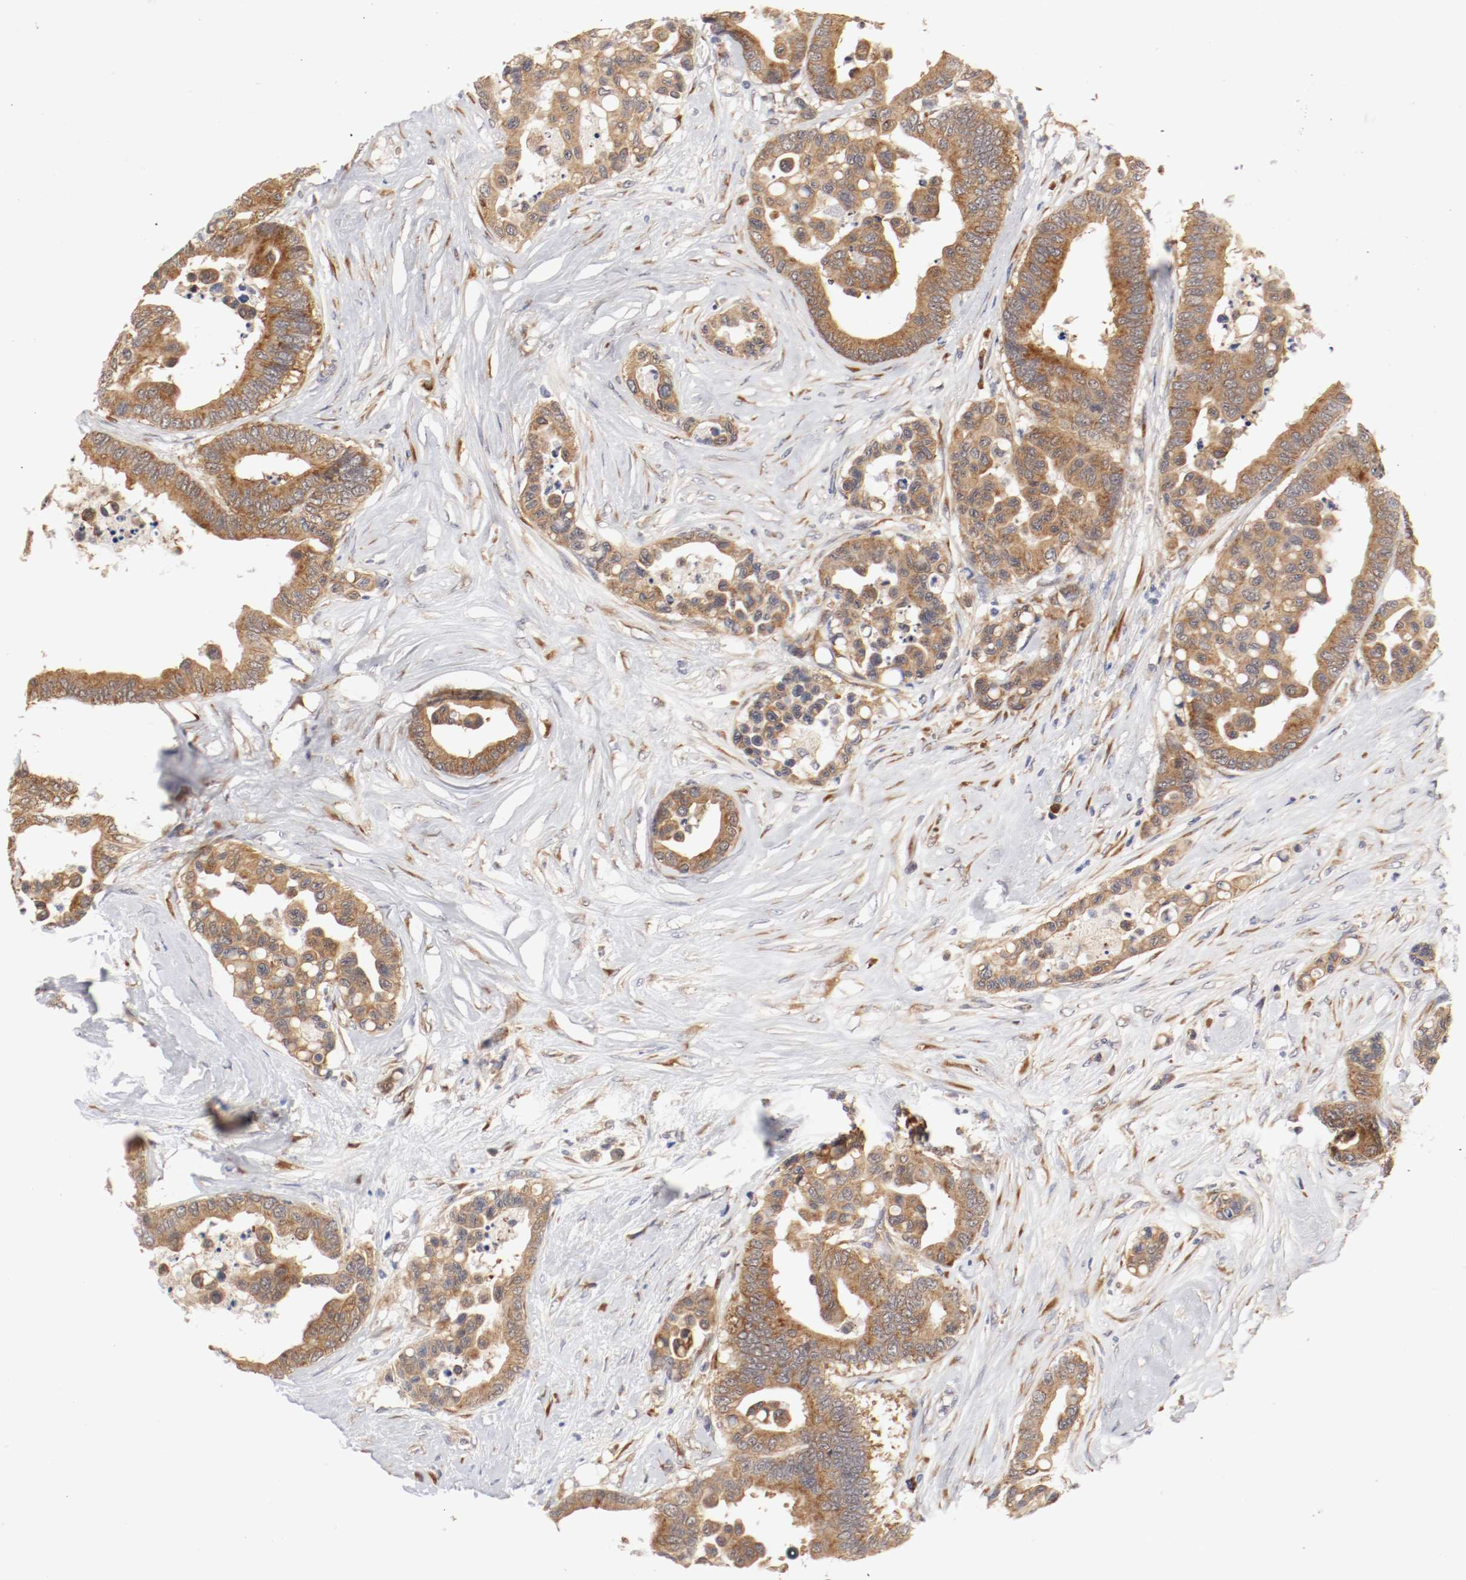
{"staining": {"intensity": "moderate", "quantity": ">75%", "location": "cytoplasmic/membranous"}, "tissue": "colorectal cancer", "cell_type": "Tumor cells", "image_type": "cancer", "snomed": [{"axis": "morphology", "description": "Adenocarcinoma, NOS"}, {"axis": "topography", "description": "Colon"}], "caption": "Colorectal adenocarcinoma stained with immunohistochemistry (IHC) demonstrates moderate cytoplasmic/membranous expression in approximately >75% of tumor cells.", "gene": "FKBP3", "patient": {"sex": "male", "age": 82}}